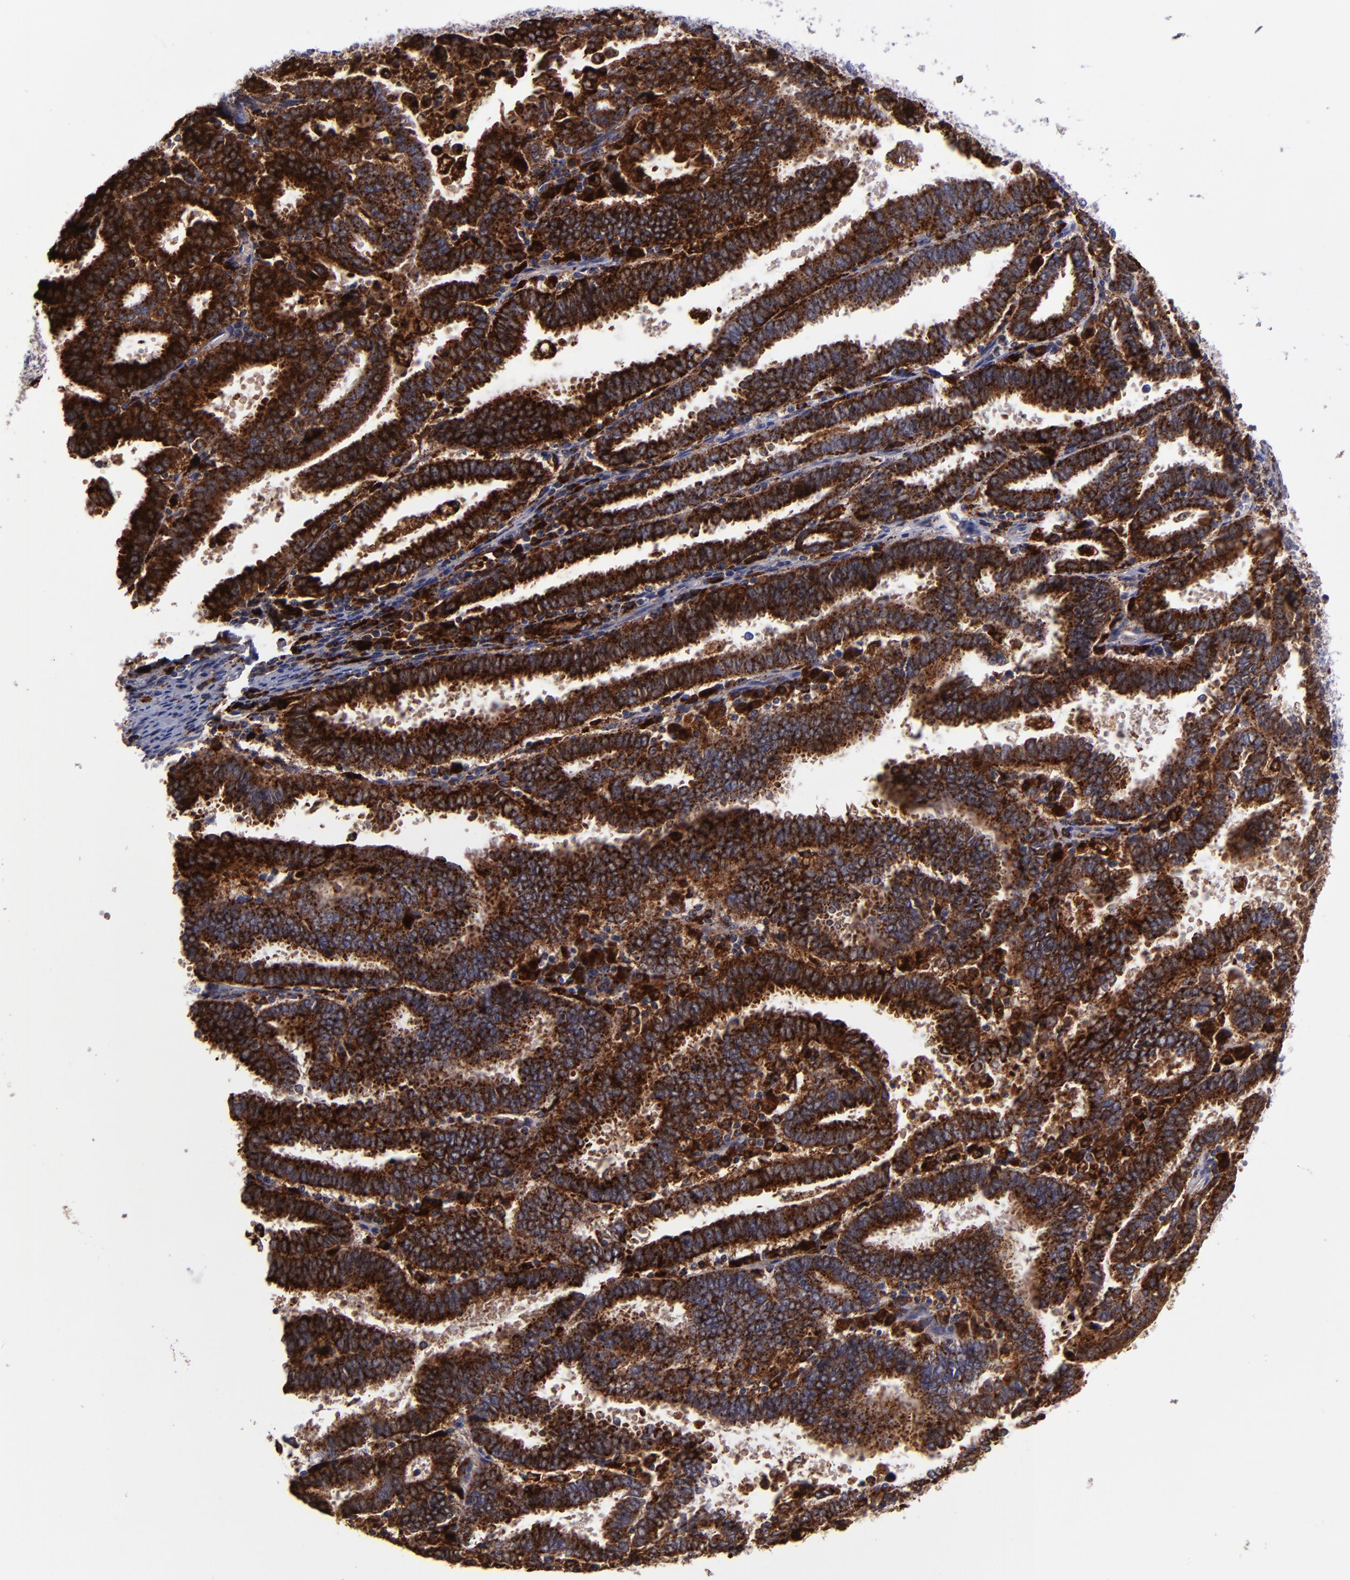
{"staining": {"intensity": "strong", "quantity": ">75%", "location": "cytoplasmic/membranous"}, "tissue": "endometrial cancer", "cell_type": "Tumor cells", "image_type": "cancer", "snomed": [{"axis": "morphology", "description": "Adenocarcinoma, NOS"}, {"axis": "topography", "description": "Uterus"}], "caption": "Immunohistochemical staining of endometrial adenocarcinoma reveals strong cytoplasmic/membranous protein expression in approximately >75% of tumor cells.", "gene": "CTSS", "patient": {"sex": "female", "age": 83}}